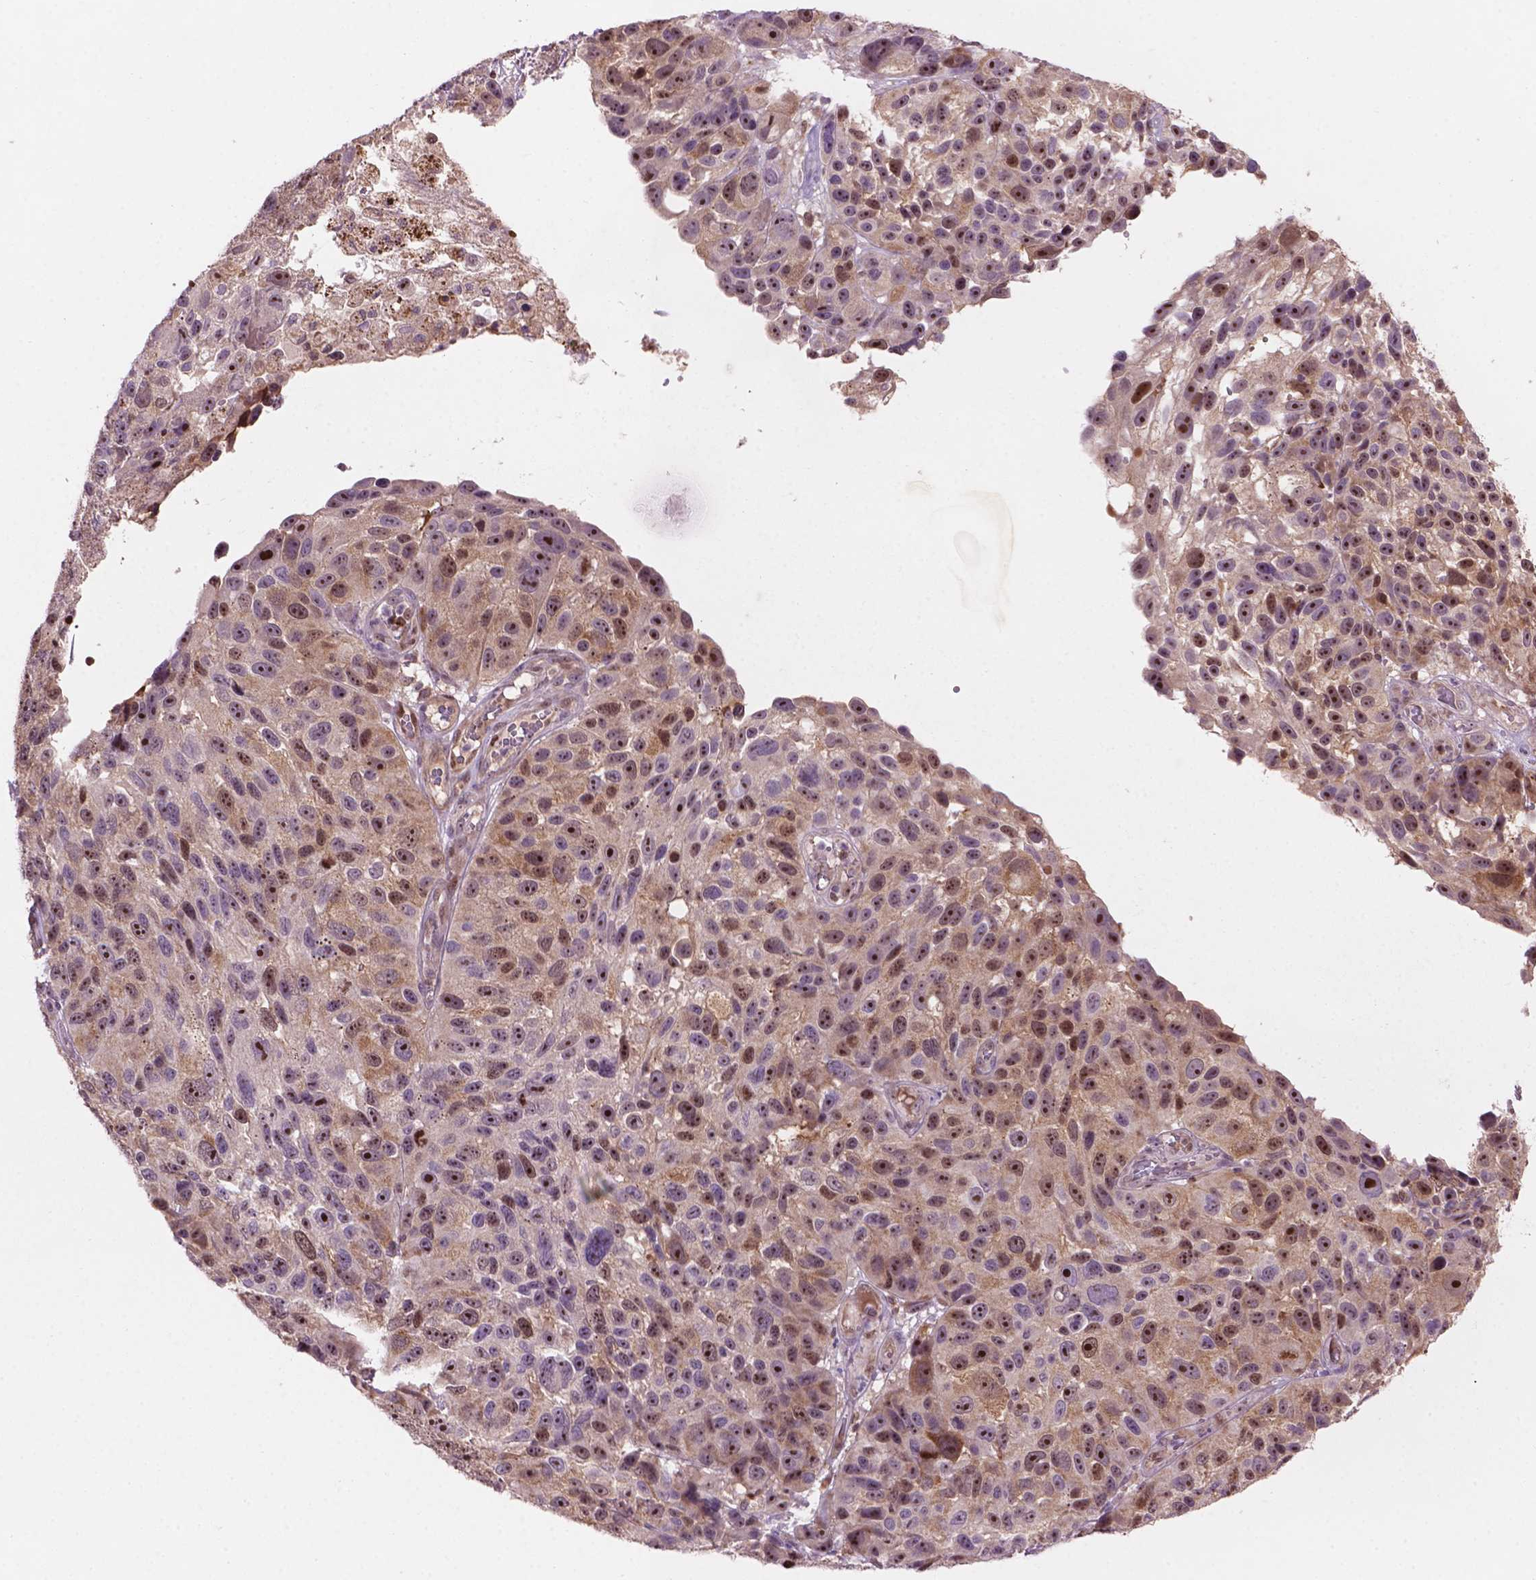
{"staining": {"intensity": "moderate", "quantity": ">75%", "location": "nuclear"}, "tissue": "melanoma", "cell_type": "Tumor cells", "image_type": "cancer", "snomed": [{"axis": "morphology", "description": "Malignant melanoma, NOS"}, {"axis": "topography", "description": "Skin"}], "caption": "Malignant melanoma was stained to show a protein in brown. There is medium levels of moderate nuclear positivity in about >75% of tumor cells.", "gene": "SMC2", "patient": {"sex": "male", "age": 53}}